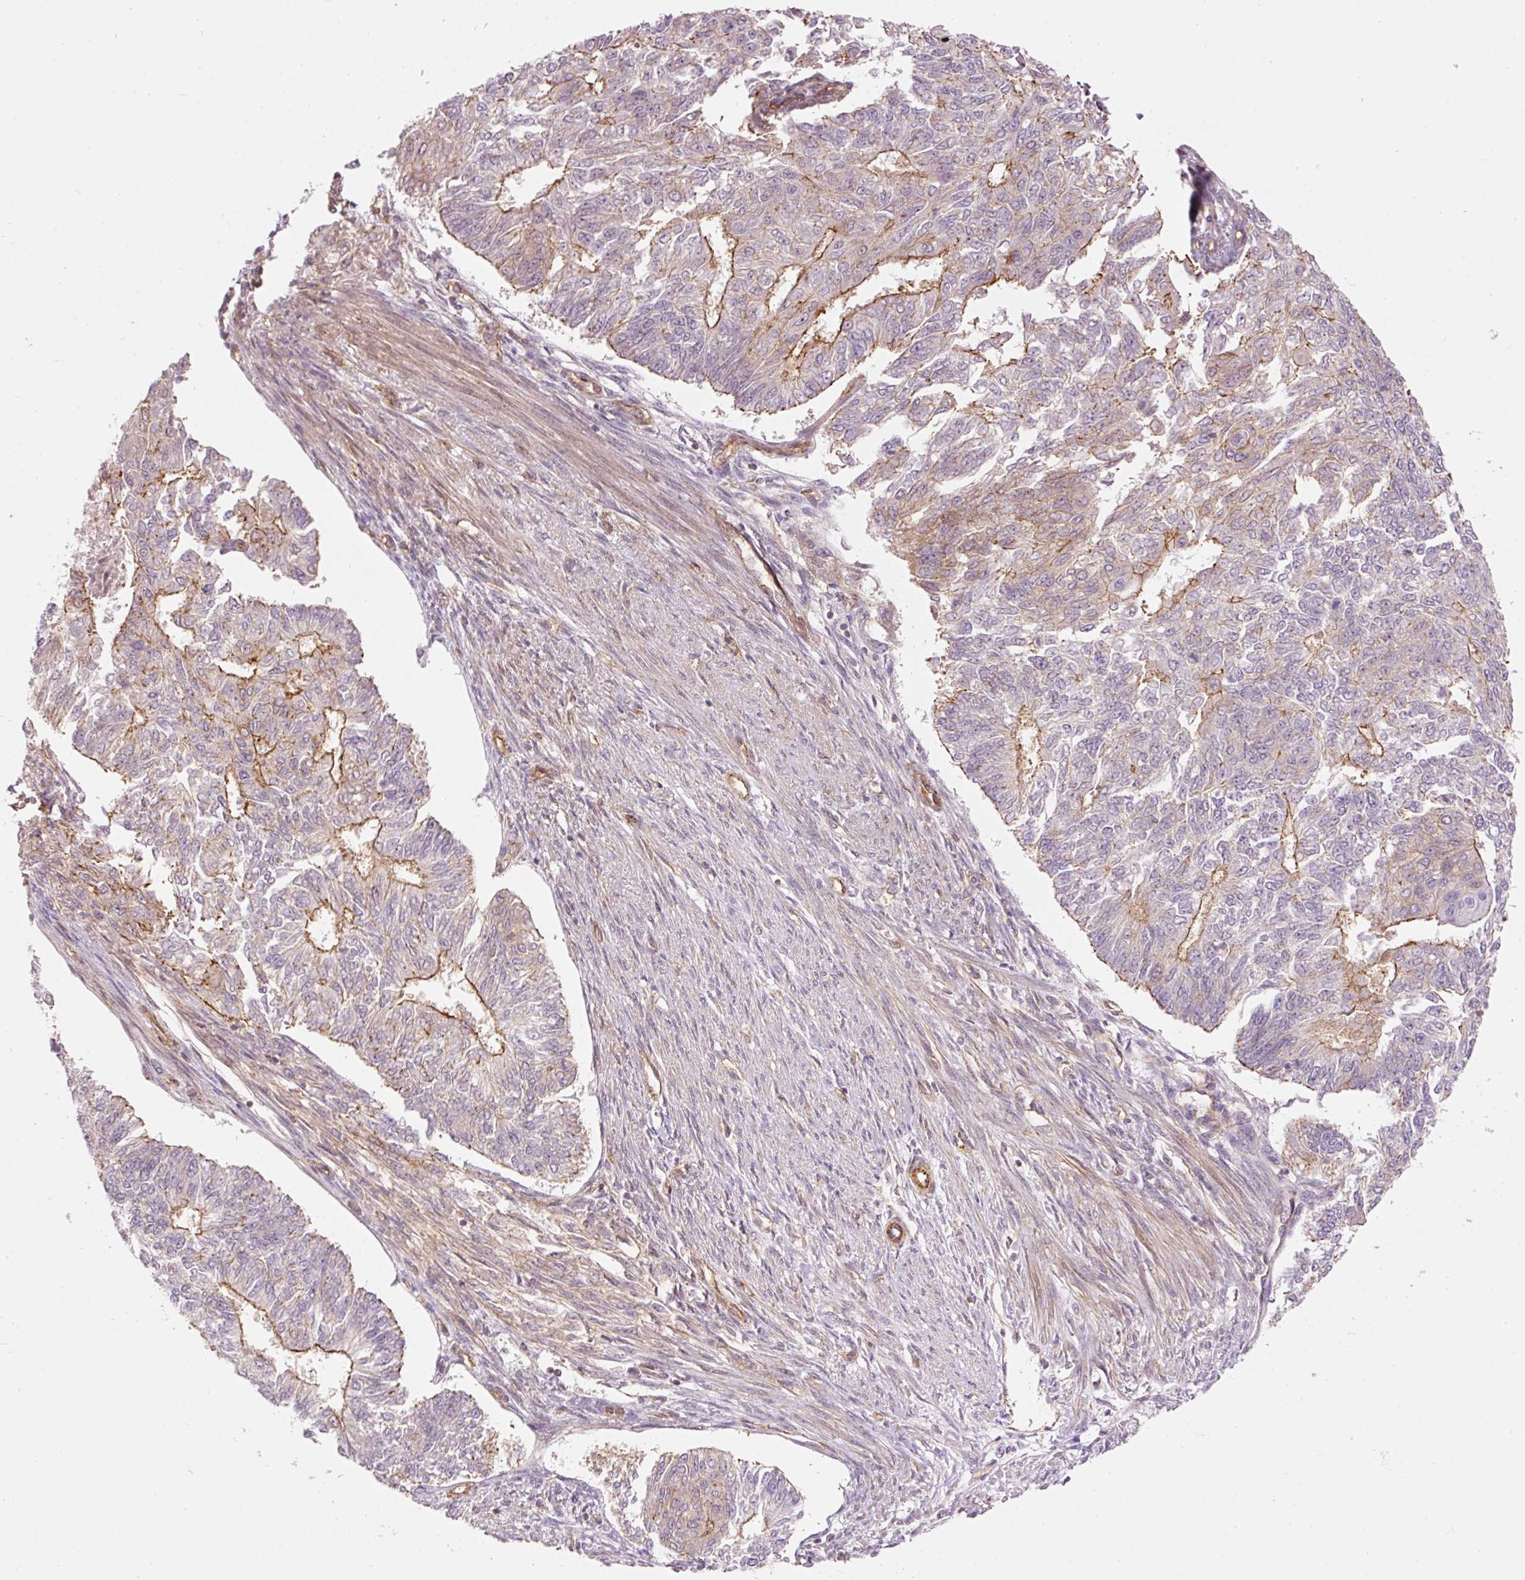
{"staining": {"intensity": "moderate", "quantity": "25%-75%", "location": "cytoplasmic/membranous"}, "tissue": "endometrial cancer", "cell_type": "Tumor cells", "image_type": "cancer", "snomed": [{"axis": "morphology", "description": "Adenocarcinoma, NOS"}, {"axis": "topography", "description": "Endometrium"}], "caption": "Endometrial adenocarcinoma tissue reveals moderate cytoplasmic/membranous positivity in approximately 25%-75% of tumor cells Nuclei are stained in blue.", "gene": "ADCY4", "patient": {"sex": "female", "age": 32}}